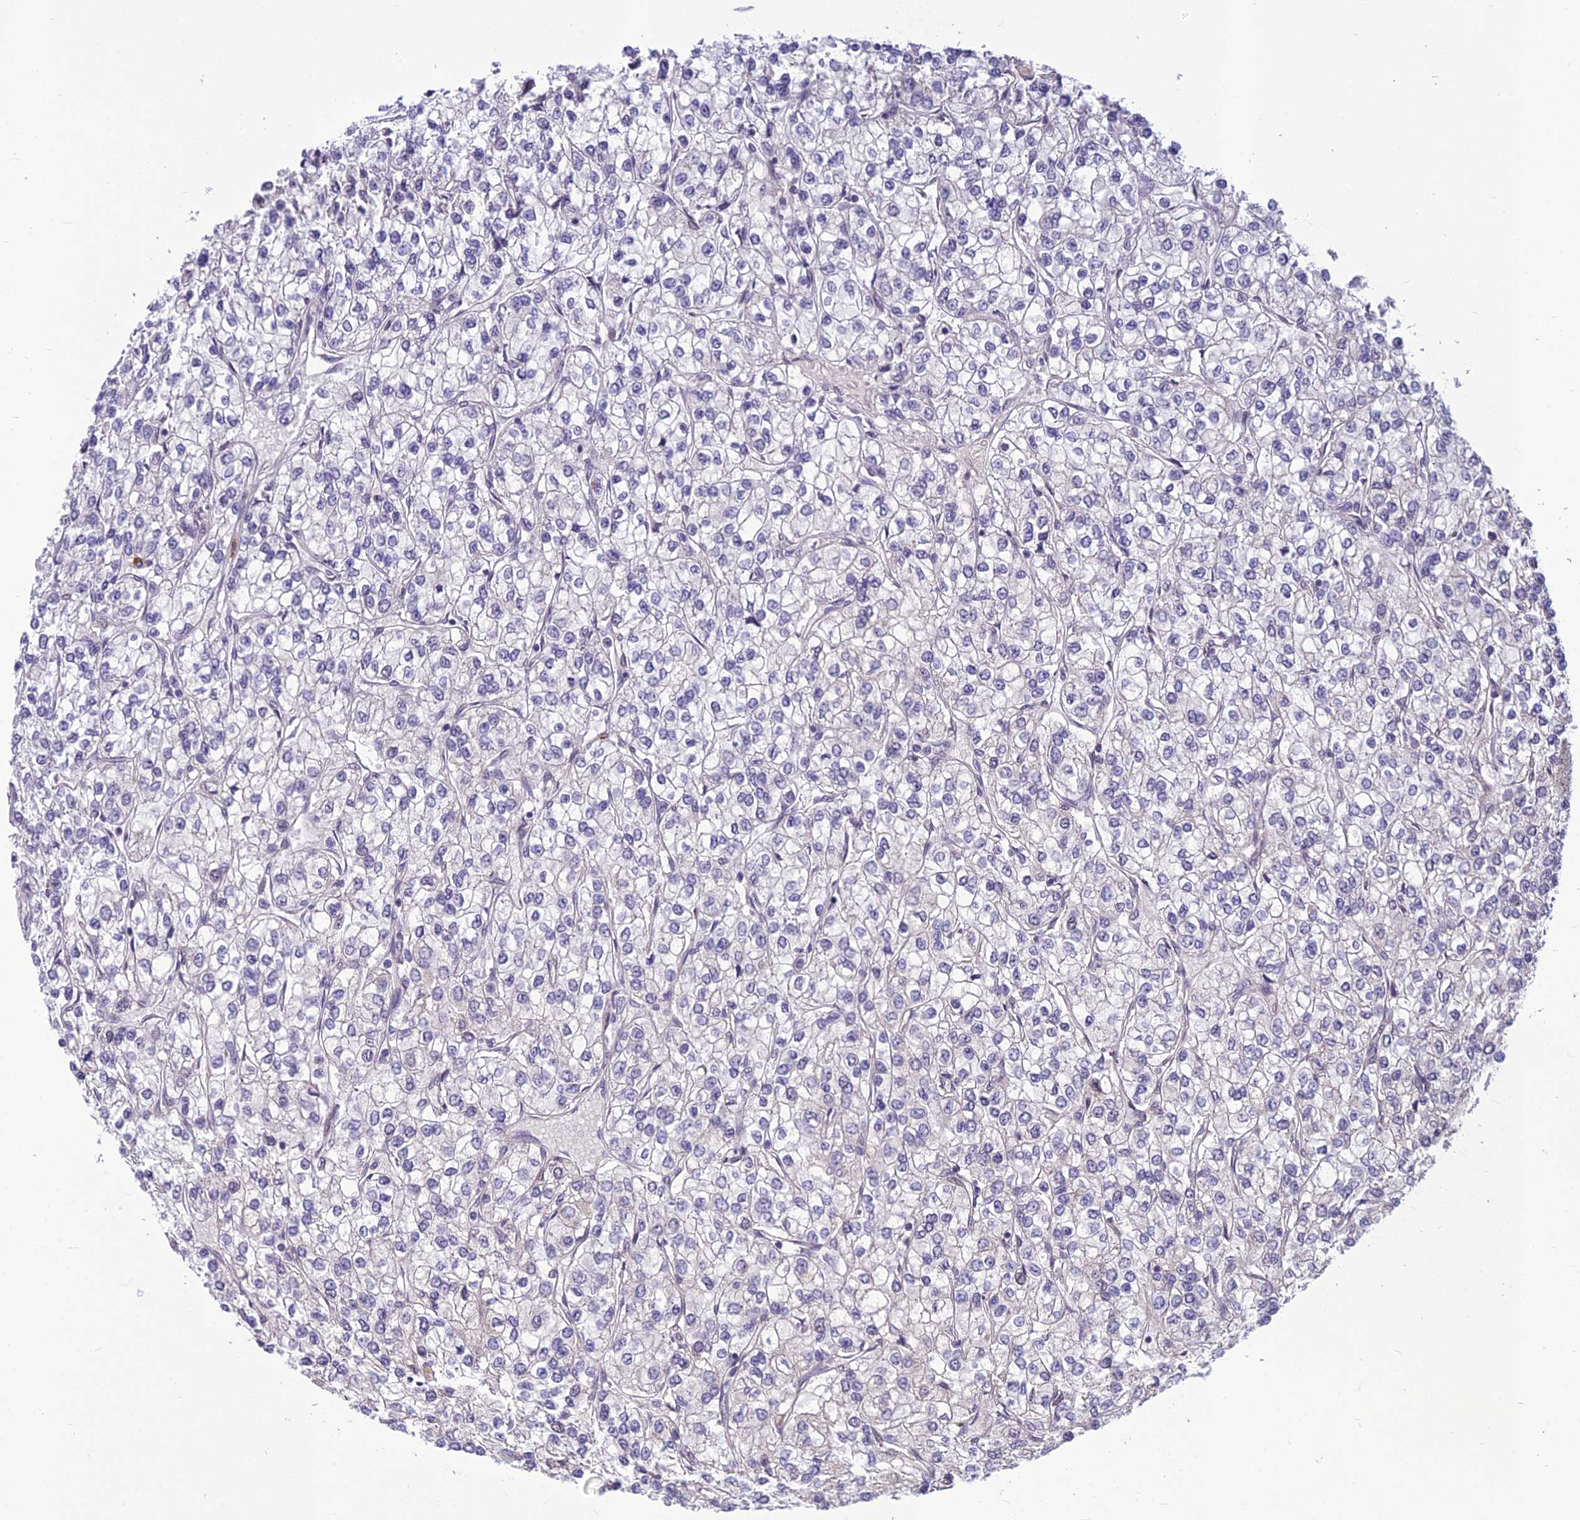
{"staining": {"intensity": "negative", "quantity": "none", "location": "none"}, "tissue": "renal cancer", "cell_type": "Tumor cells", "image_type": "cancer", "snomed": [{"axis": "morphology", "description": "Adenocarcinoma, NOS"}, {"axis": "topography", "description": "Kidney"}], "caption": "Immunohistochemistry histopathology image of neoplastic tissue: human adenocarcinoma (renal) stained with DAB (3,3'-diaminobenzidine) displays no significant protein staining in tumor cells.", "gene": "FBRS", "patient": {"sex": "male", "age": 80}}